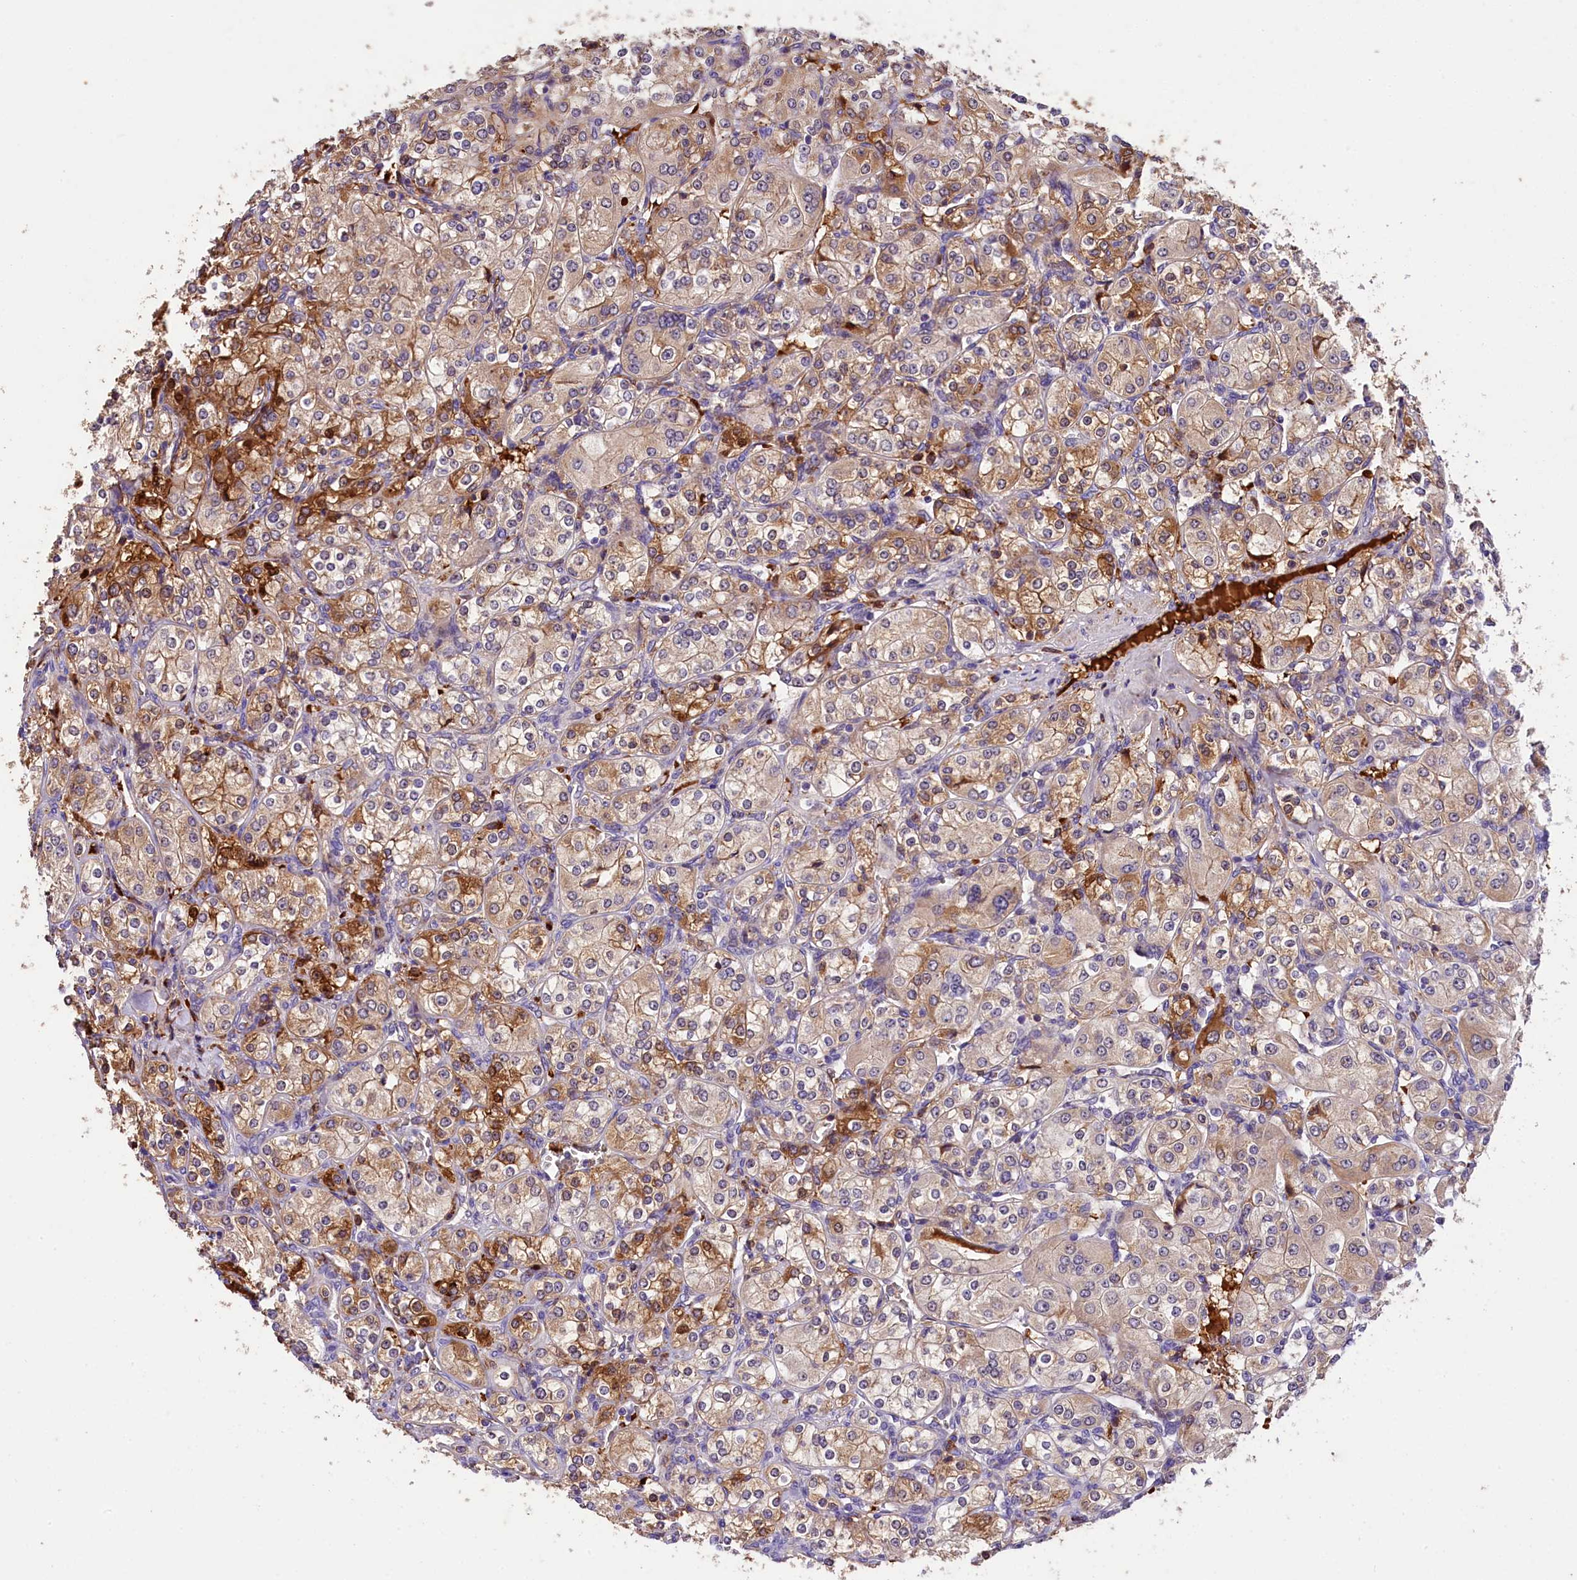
{"staining": {"intensity": "moderate", "quantity": "25%-75%", "location": "cytoplasmic/membranous"}, "tissue": "renal cancer", "cell_type": "Tumor cells", "image_type": "cancer", "snomed": [{"axis": "morphology", "description": "Adenocarcinoma, NOS"}, {"axis": "topography", "description": "Kidney"}], "caption": "There is medium levels of moderate cytoplasmic/membranous positivity in tumor cells of renal adenocarcinoma, as demonstrated by immunohistochemical staining (brown color).", "gene": "PHAF1", "patient": {"sex": "male", "age": 77}}